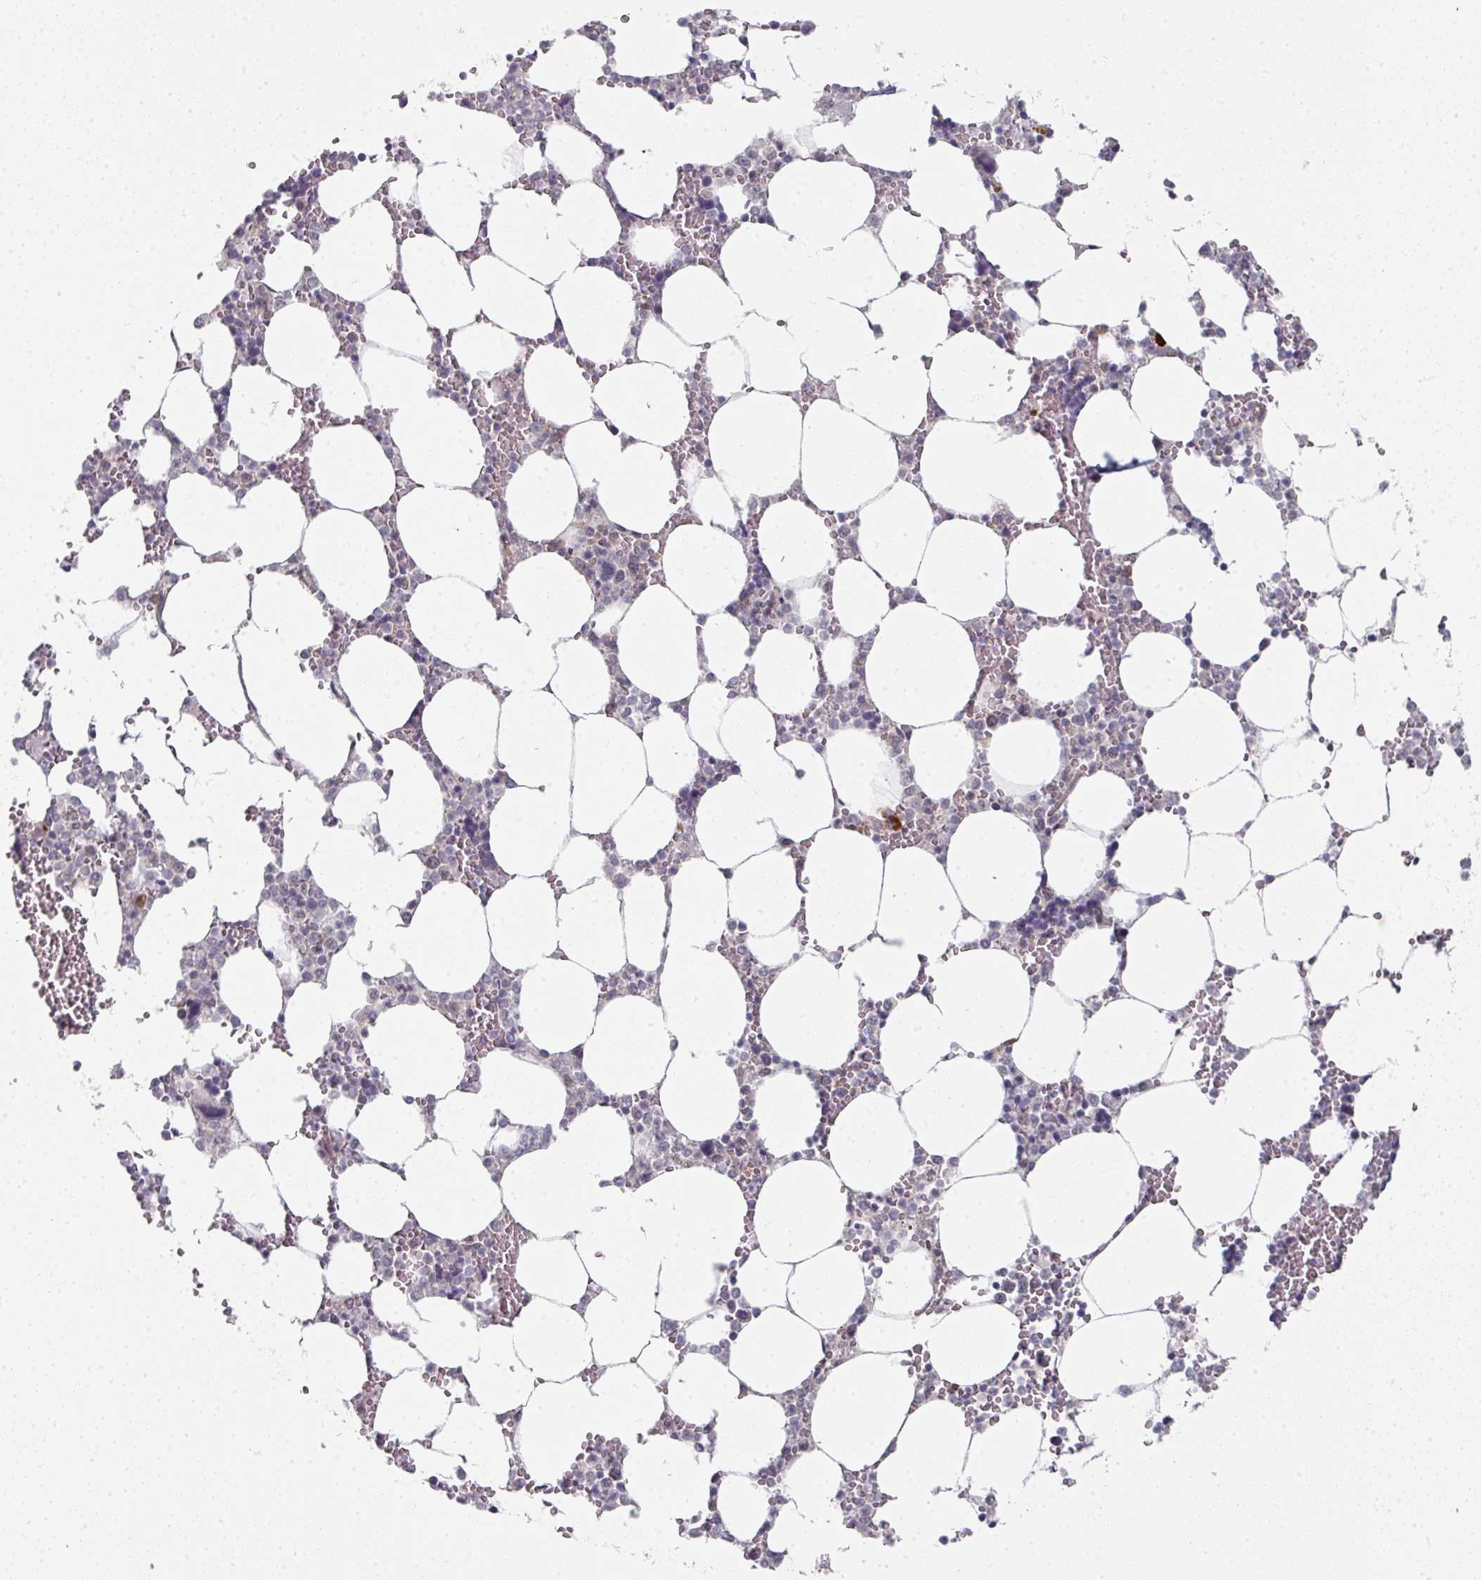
{"staining": {"intensity": "negative", "quantity": "none", "location": "none"}, "tissue": "bone marrow", "cell_type": "Hematopoietic cells", "image_type": "normal", "snomed": [{"axis": "morphology", "description": "Normal tissue, NOS"}, {"axis": "topography", "description": "Bone marrow"}], "caption": "The histopathology image shows no significant positivity in hematopoietic cells of bone marrow. Brightfield microscopy of immunohistochemistry (IHC) stained with DAB (3,3'-diaminobenzidine) (brown) and hematoxylin (blue), captured at high magnification.", "gene": "TMCC1", "patient": {"sex": "male", "age": 64}}